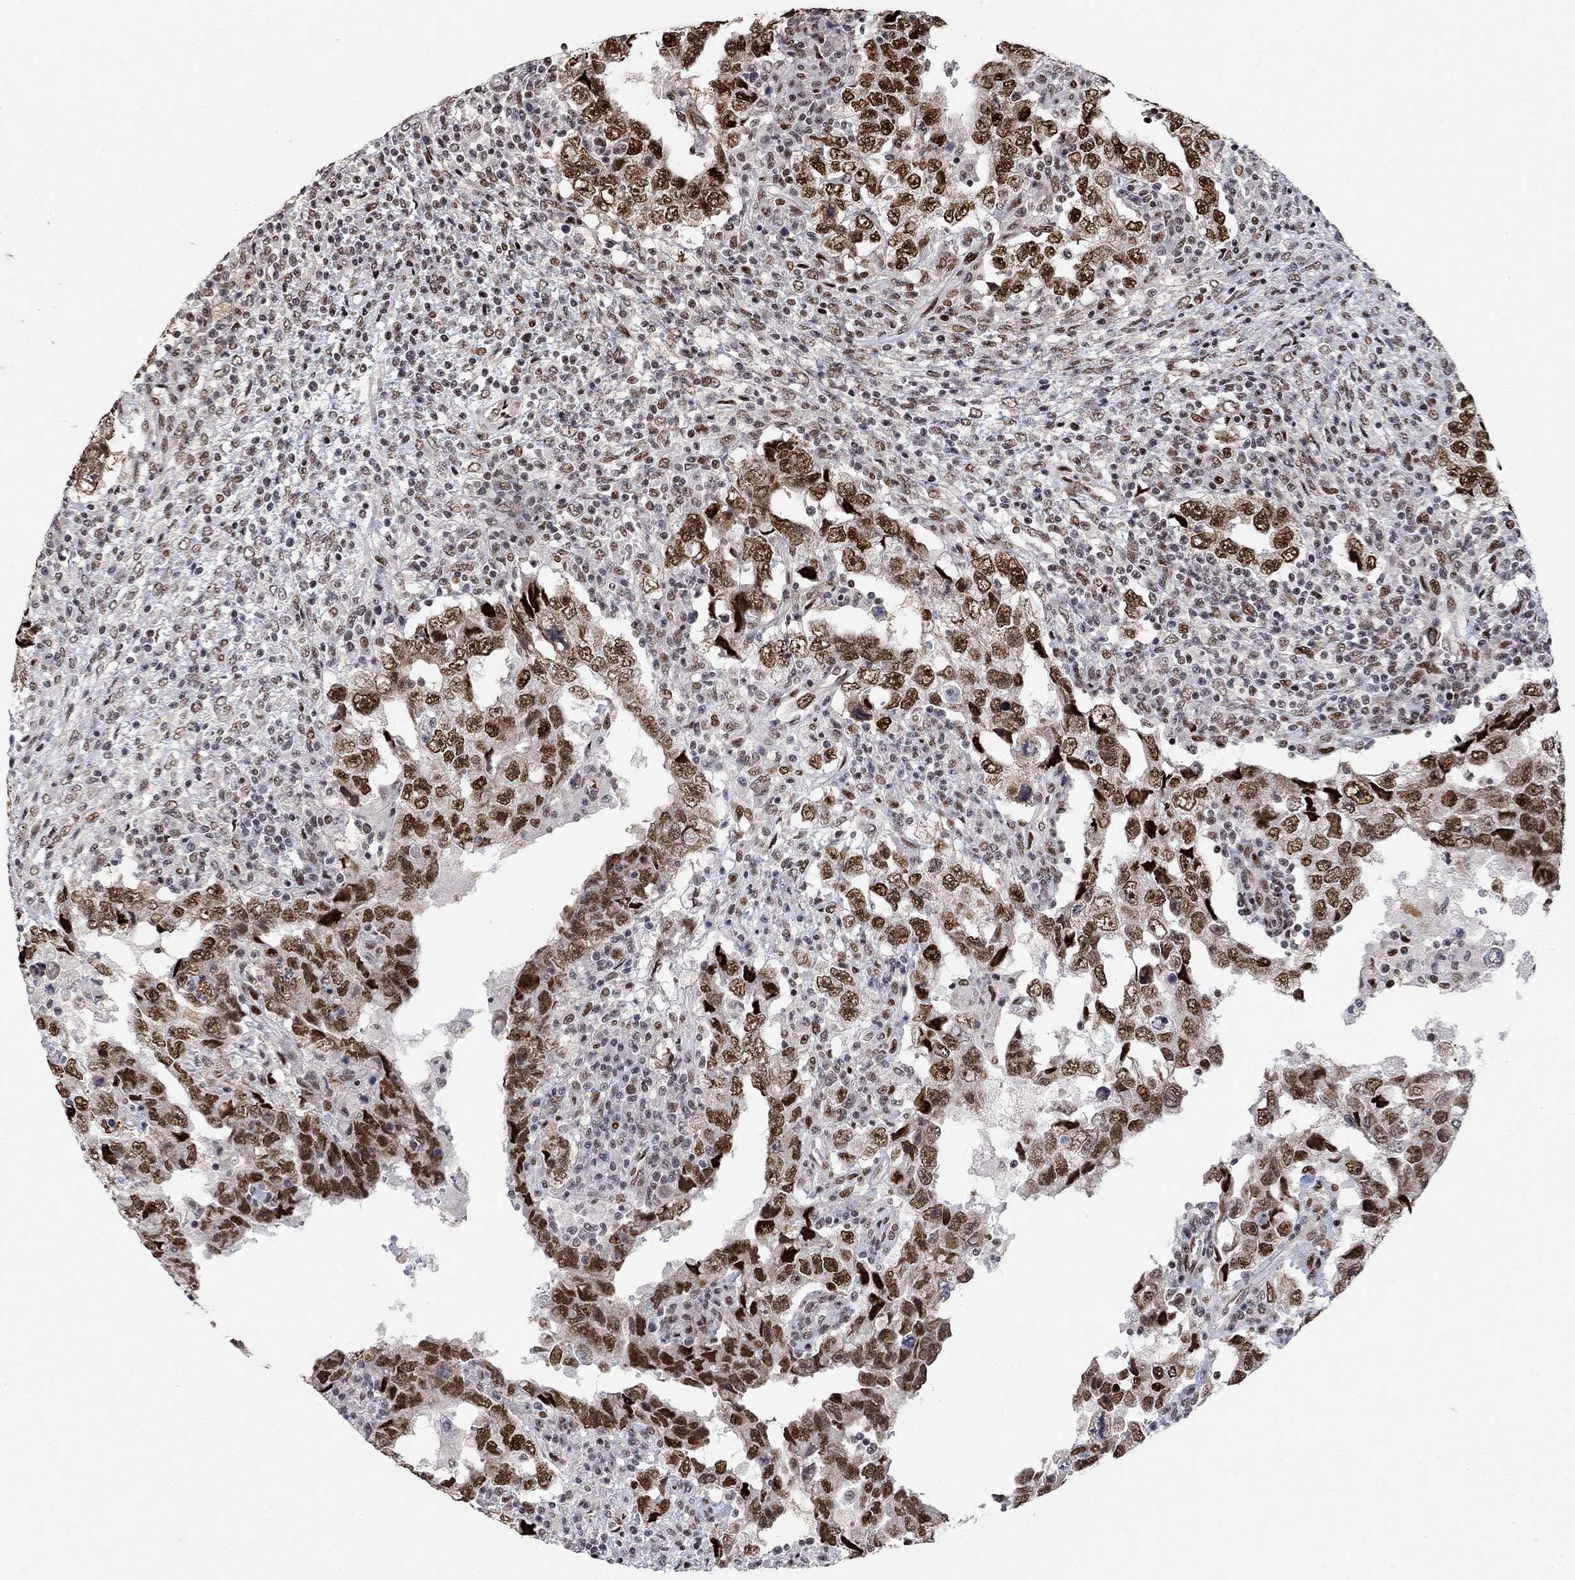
{"staining": {"intensity": "strong", "quantity": ">75%", "location": "nuclear"}, "tissue": "testis cancer", "cell_type": "Tumor cells", "image_type": "cancer", "snomed": [{"axis": "morphology", "description": "Carcinoma, Embryonal, NOS"}, {"axis": "topography", "description": "Testis"}], "caption": "Embryonal carcinoma (testis) stained with immunohistochemistry displays strong nuclear expression in about >75% of tumor cells. (brown staining indicates protein expression, while blue staining denotes nuclei).", "gene": "E4F1", "patient": {"sex": "male", "age": 26}}